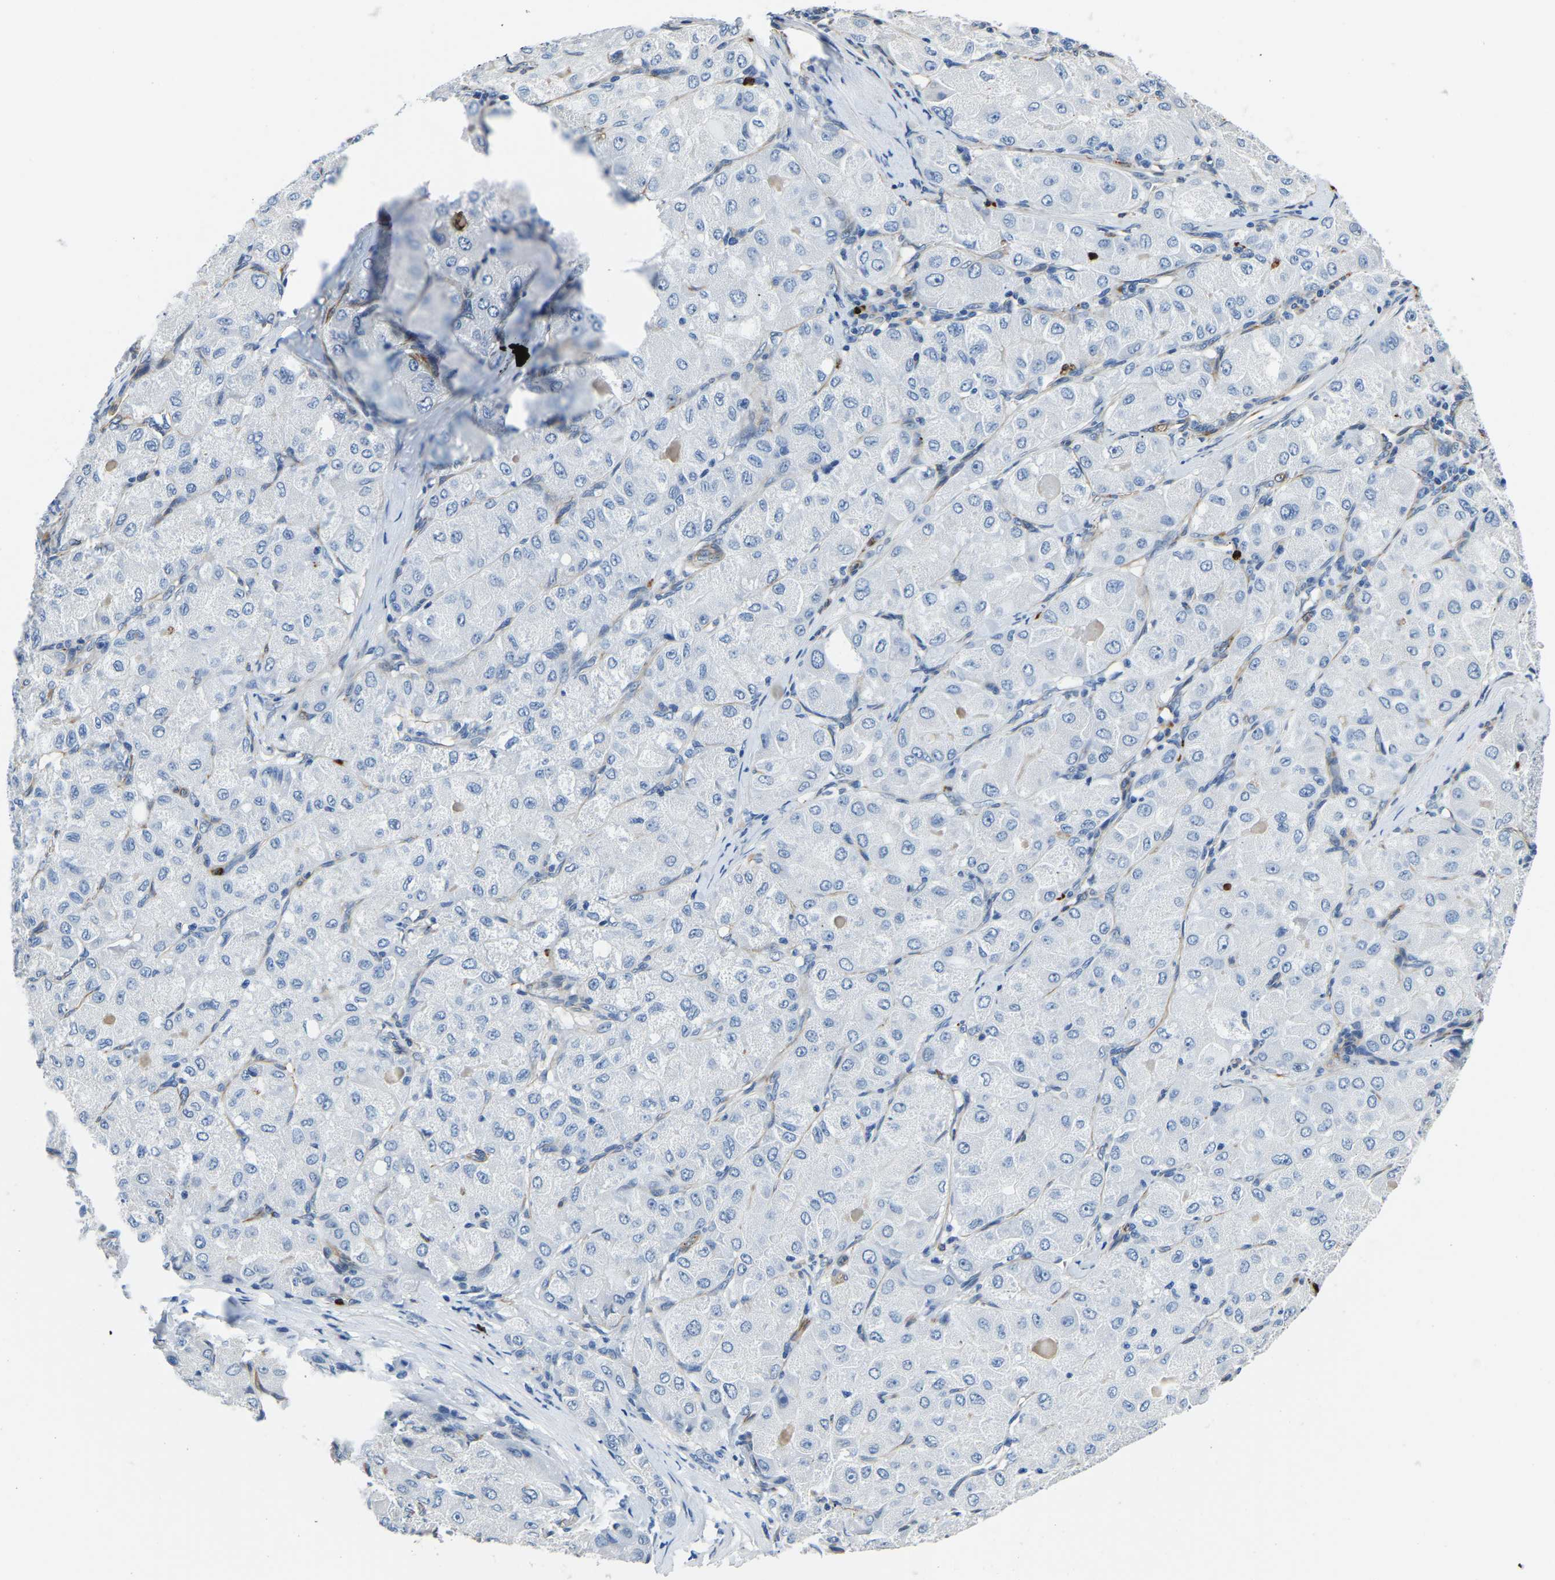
{"staining": {"intensity": "negative", "quantity": "none", "location": "none"}, "tissue": "liver cancer", "cell_type": "Tumor cells", "image_type": "cancer", "snomed": [{"axis": "morphology", "description": "Carcinoma, Hepatocellular, NOS"}, {"axis": "topography", "description": "Liver"}], "caption": "This micrograph is of hepatocellular carcinoma (liver) stained with immunohistochemistry to label a protein in brown with the nuclei are counter-stained blue. There is no expression in tumor cells. The staining was performed using DAB (3,3'-diaminobenzidine) to visualize the protein expression in brown, while the nuclei were stained in blue with hematoxylin (Magnification: 20x).", "gene": "MS4A3", "patient": {"sex": "male", "age": 80}}